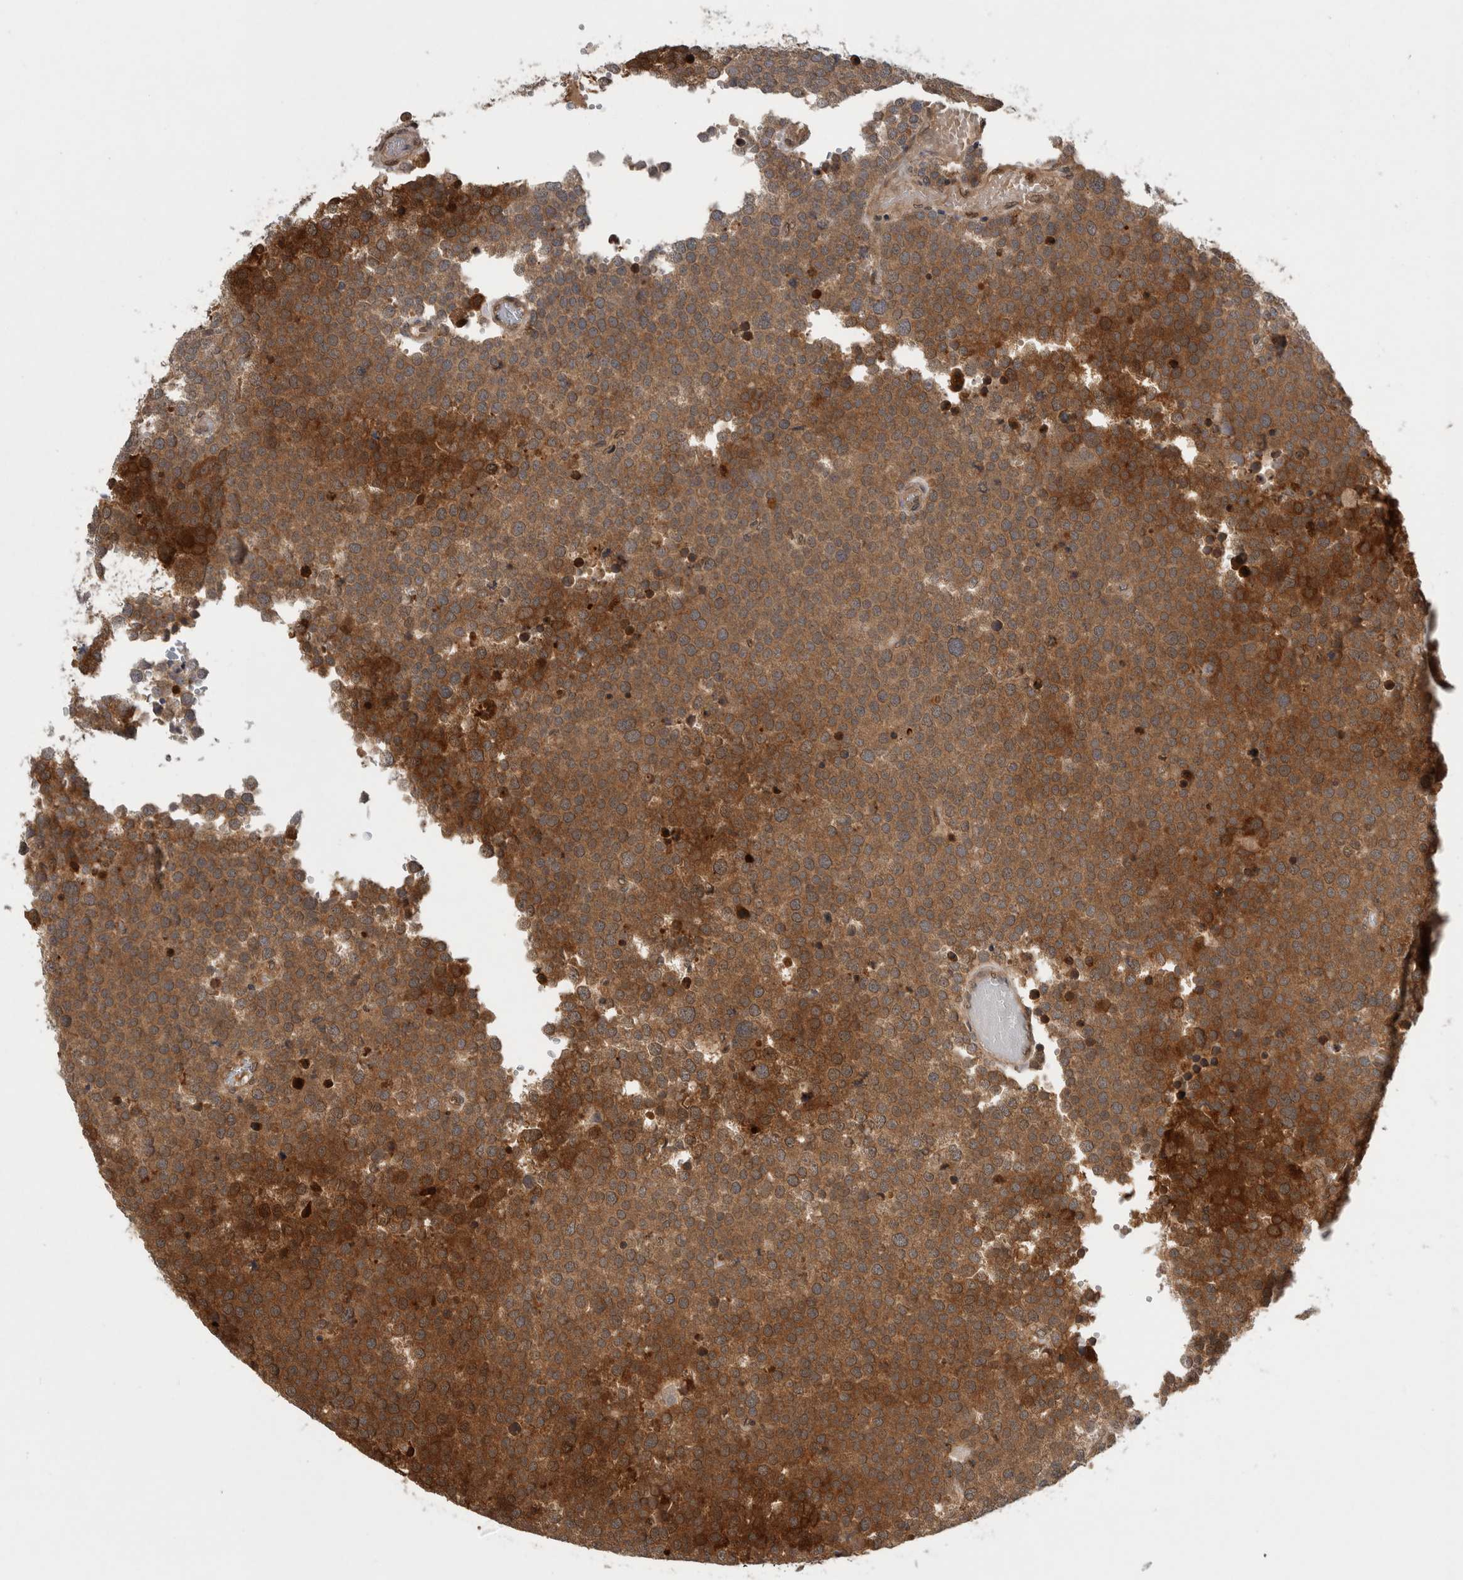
{"staining": {"intensity": "strong", "quantity": ">75%", "location": "cytoplasmic/membranous"}, "tissue": "testis cancer", "cell_type": "Tumor cells", "image_type": "cancer", "snomed": [{"axis": "morphology", "description": "Seminoma, NOS"}, {"axis": "topography", "description": "Testis"}], "caption": "An IHC image of neoplastic tissue is shown. Protein staining in brown shows strong cytoplasmic/membranous positivity in testis seminoma within tumor cells.", "gene": "ASTN2", "patient": {"sex": "male", "age": 71}}